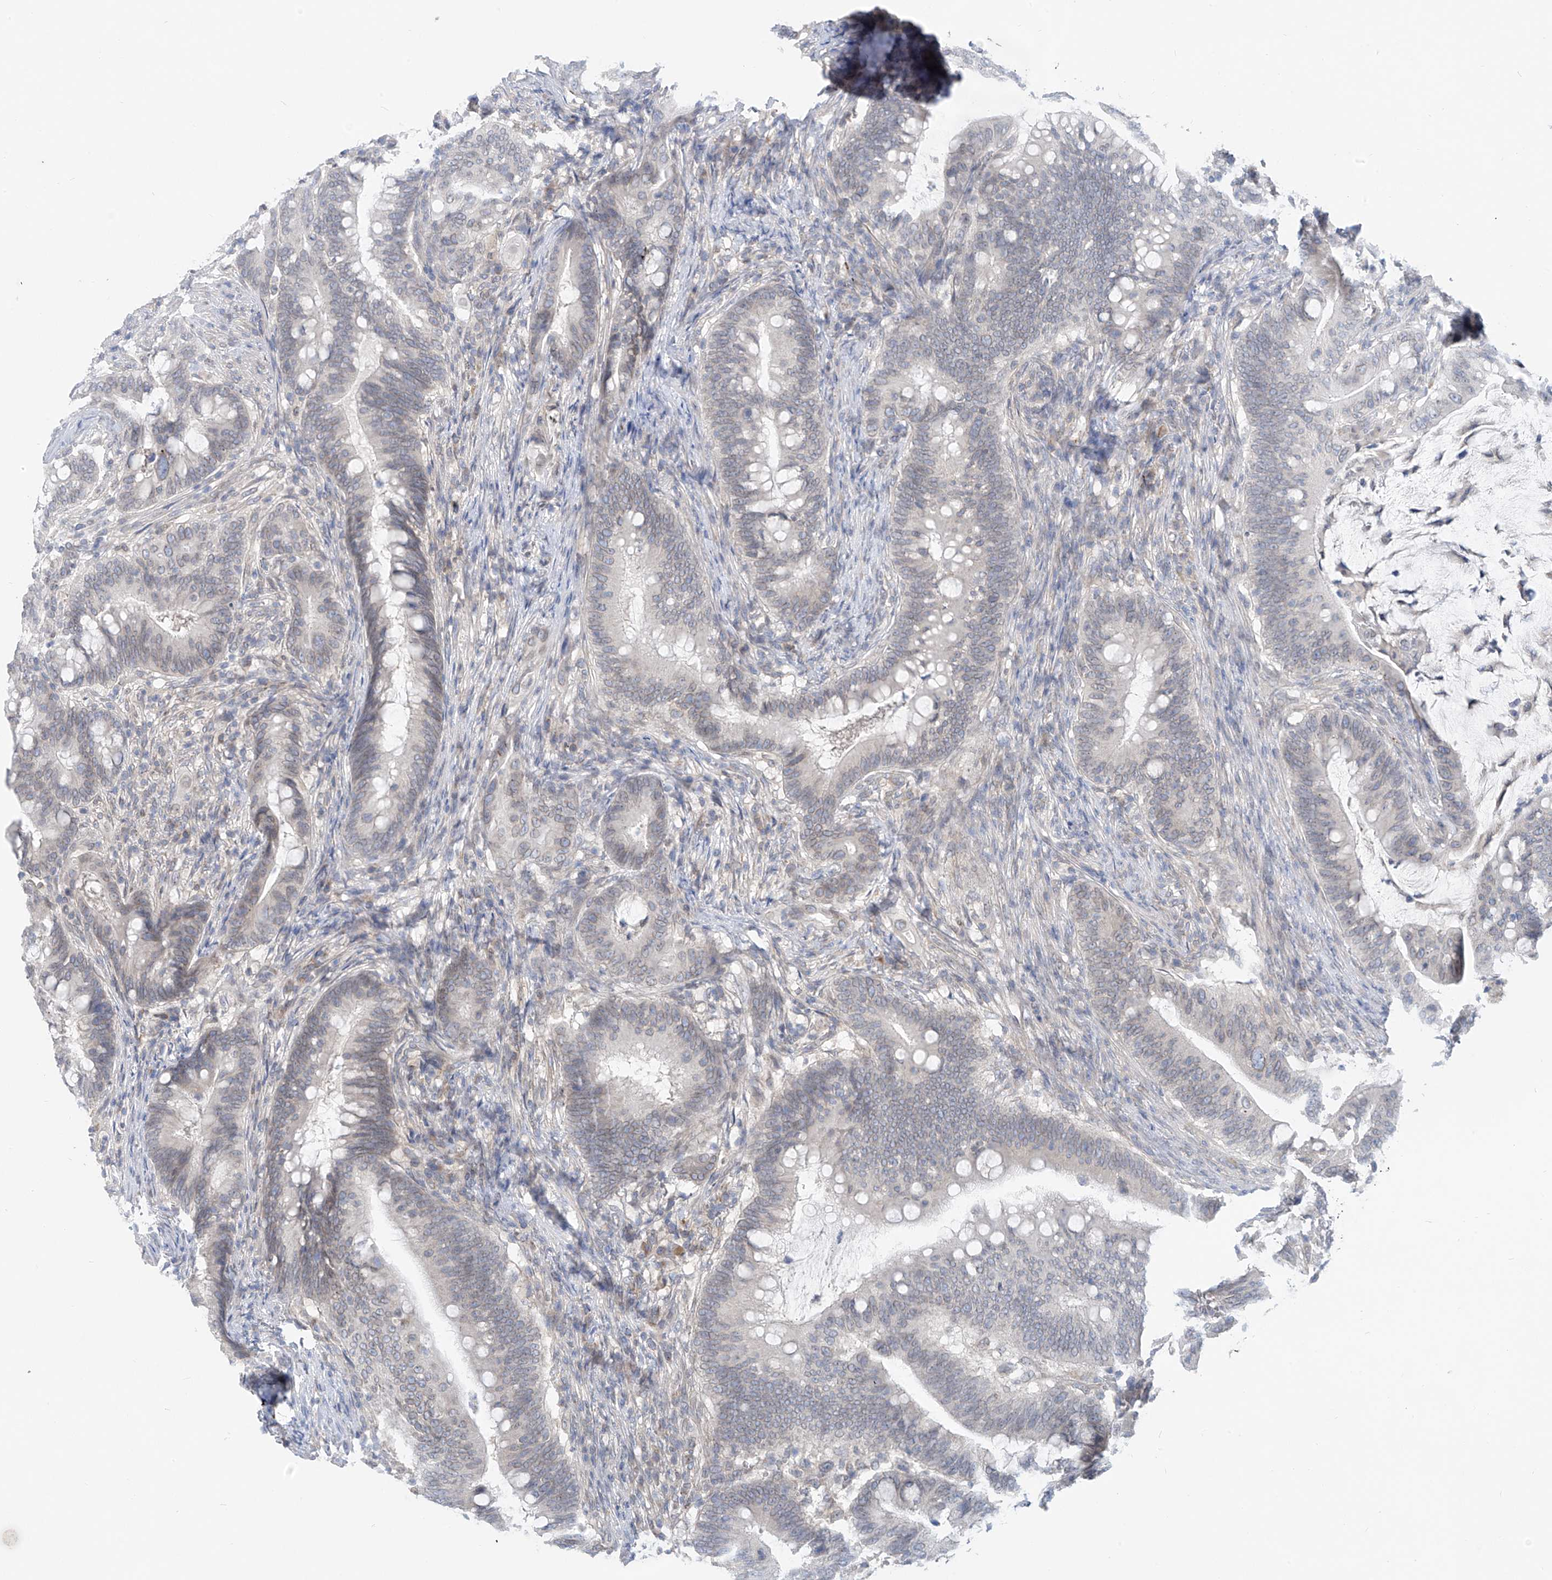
{"staining": {"intensity": "negative", "quantity": "none", "location": "none"}, "tissue": "colorectal cancer", "cell_type": "Tumor cells", "image_type": "cancer", "snomed": [{"axis": "morphology", "description": "Adenocarcinoma, NOS"}, {"axis": "topography", "description": "Colon"}], "caption": "Human colorectal cancer stained for a protein using IHC displays no expression in tumor cells.", "gene": "KRTAP25-1", "patient": {"sex": "female", "age": 66}}